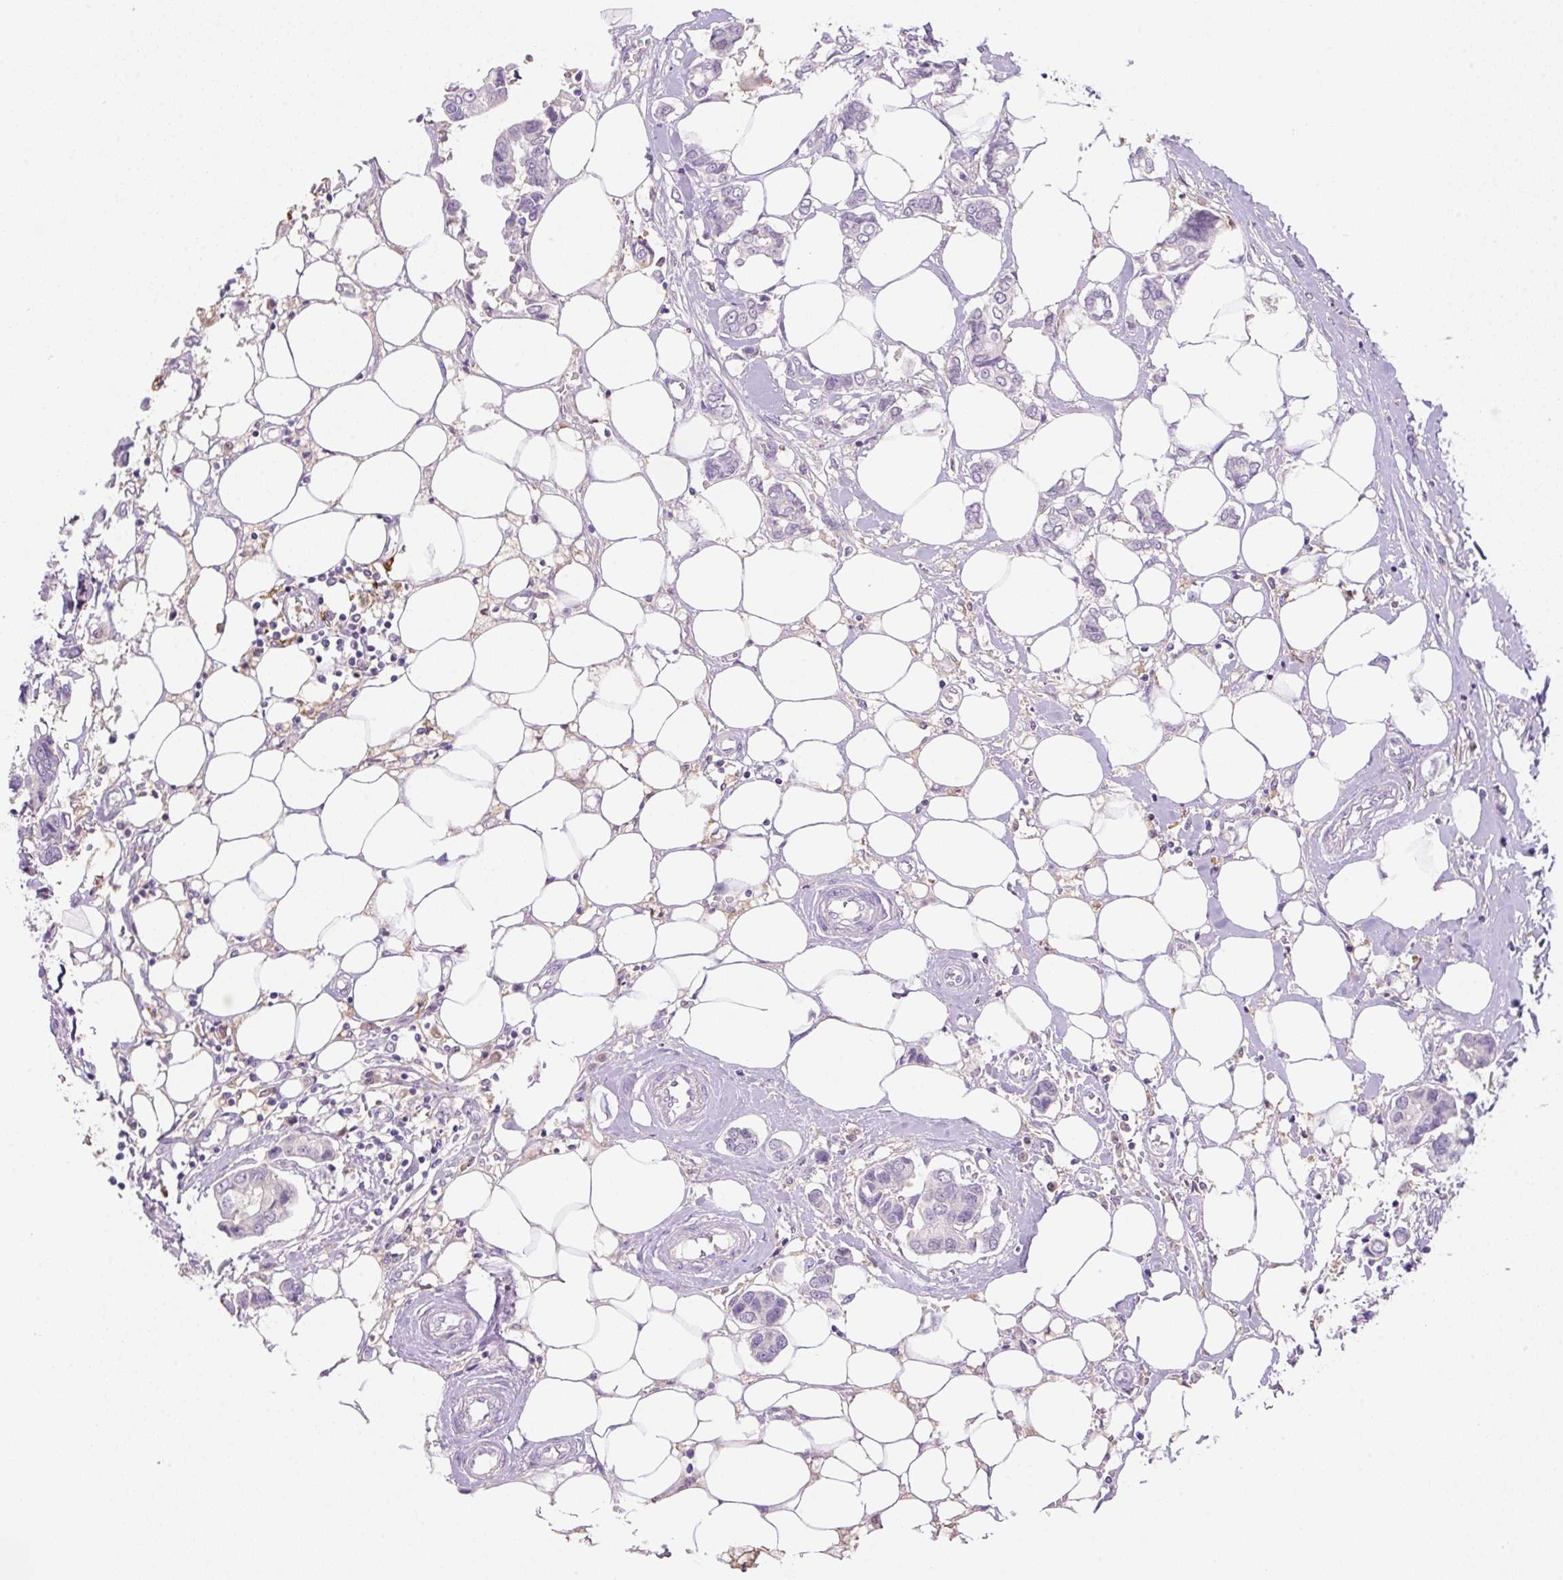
{"staining": {"intensity": "negative", "quantity": "none", "location": "none"}, "tissue": "breast cancer", "cell_type": "Tumor cells", "image_type": "cancer", "snomed": [{"axis": "morphology", "description": "Duct carcinoma"}, {"axis": "topography", "description": "Breast"}], "caption": "IHC of intraductal carcinoma (breast) demonstrates no positivity in tumor cells.", "gene": "TDRD15", "patient": {"sex": "female", "age": 73}}